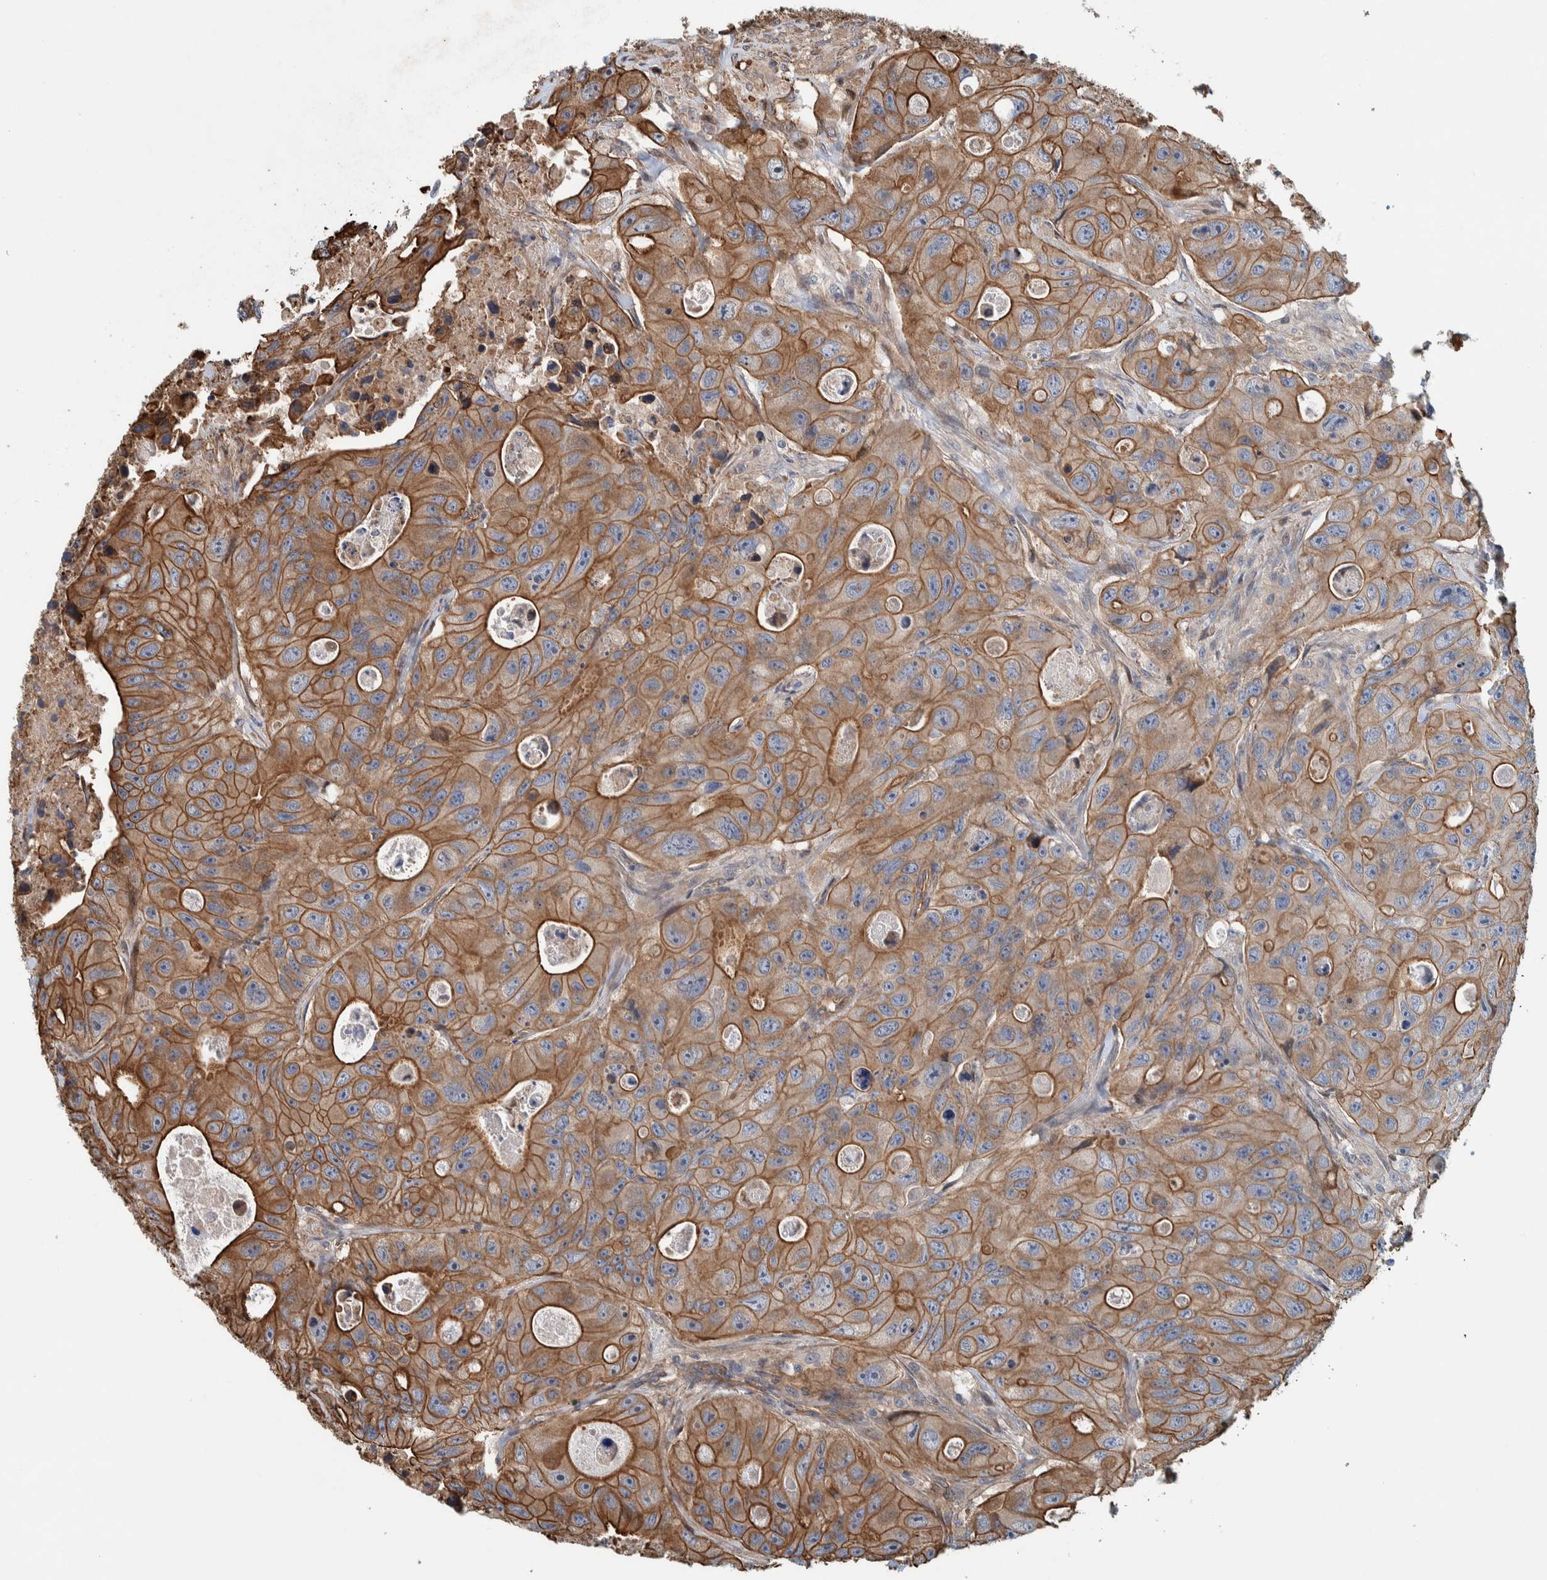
{"staining": {"intensity": "moderate", "quantity": ">75%", "location": "cytoplasmic/membranous"}, "tissue": "colorectal cancer", "cell_type": "Tumor cells", "image_type": "cancer", "snomed": [{"axis": "morphology", "description": "Adenocarcinoma, NOS"}, {"axis": "topography", "description": "Colon"}], "caption": "This image exhibits IHC staining of adenocarcinoma (colorectal), with medium moderate cytoplasmic/membranous staining in about >75% of tumor cells.", "gene": "PKD1L1", "patient": {"sex": "female", "age": 46}}